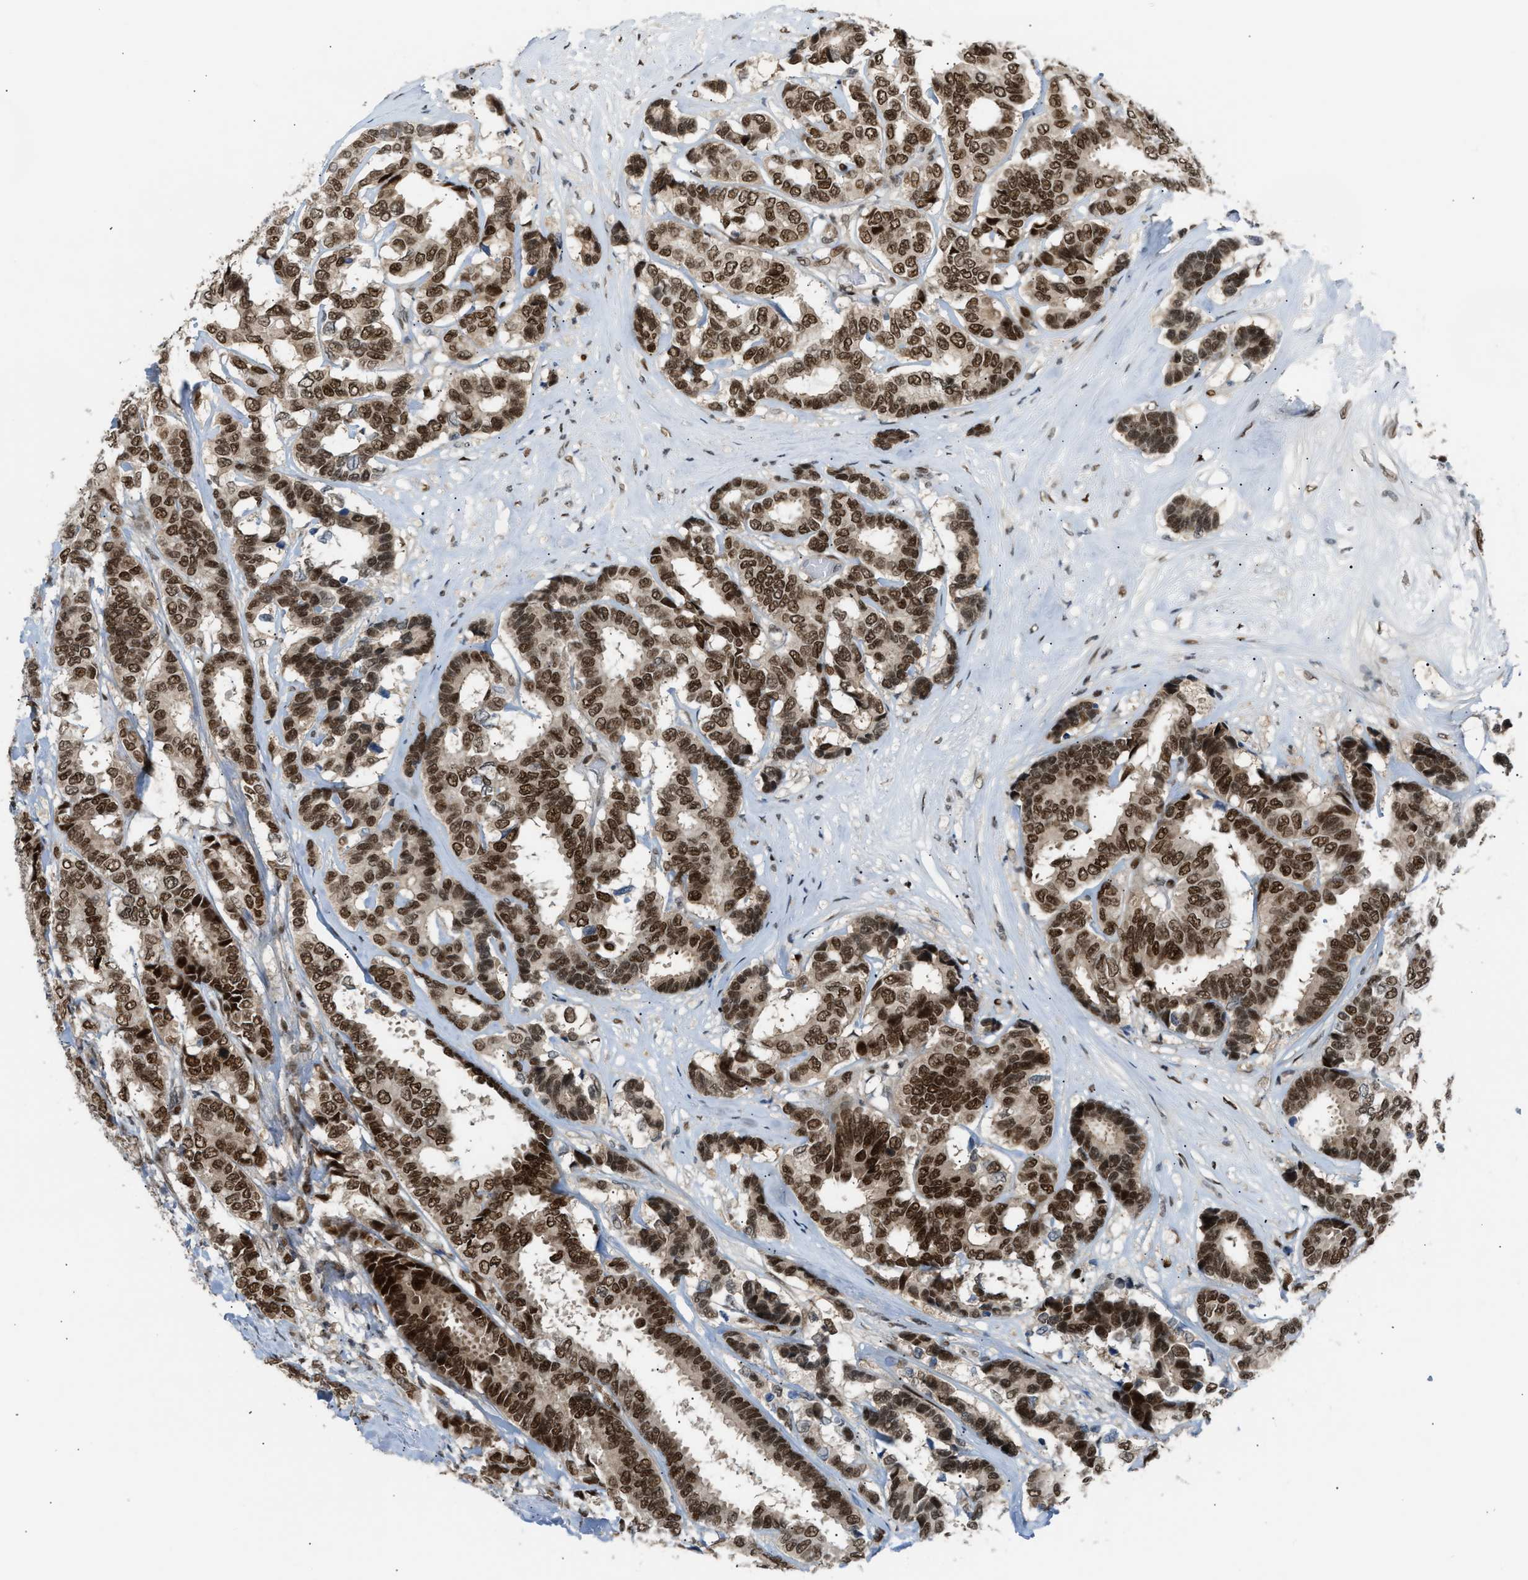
{"staining": {"intensity": "strong", "quantity": ">75%", "location": "nuclear"}, "tissue": "breast cancer", "cell_type": "Tumor cells", "image_type": "cancer", "snomed": [{"axis": "morphology", "description": "Duct carcinoma"}, {"axis": "topography", "description": "Breast"}], "caption": "DAB (3,3'-diaminobenzidine) immunohistochemical staining of breast invasive ductal carcinoma exhibits strong nuclear protein positivity in about >75% of tumor cells.", "gene": "SSBP2", "patient": {"sex": "female", "age": 87}}